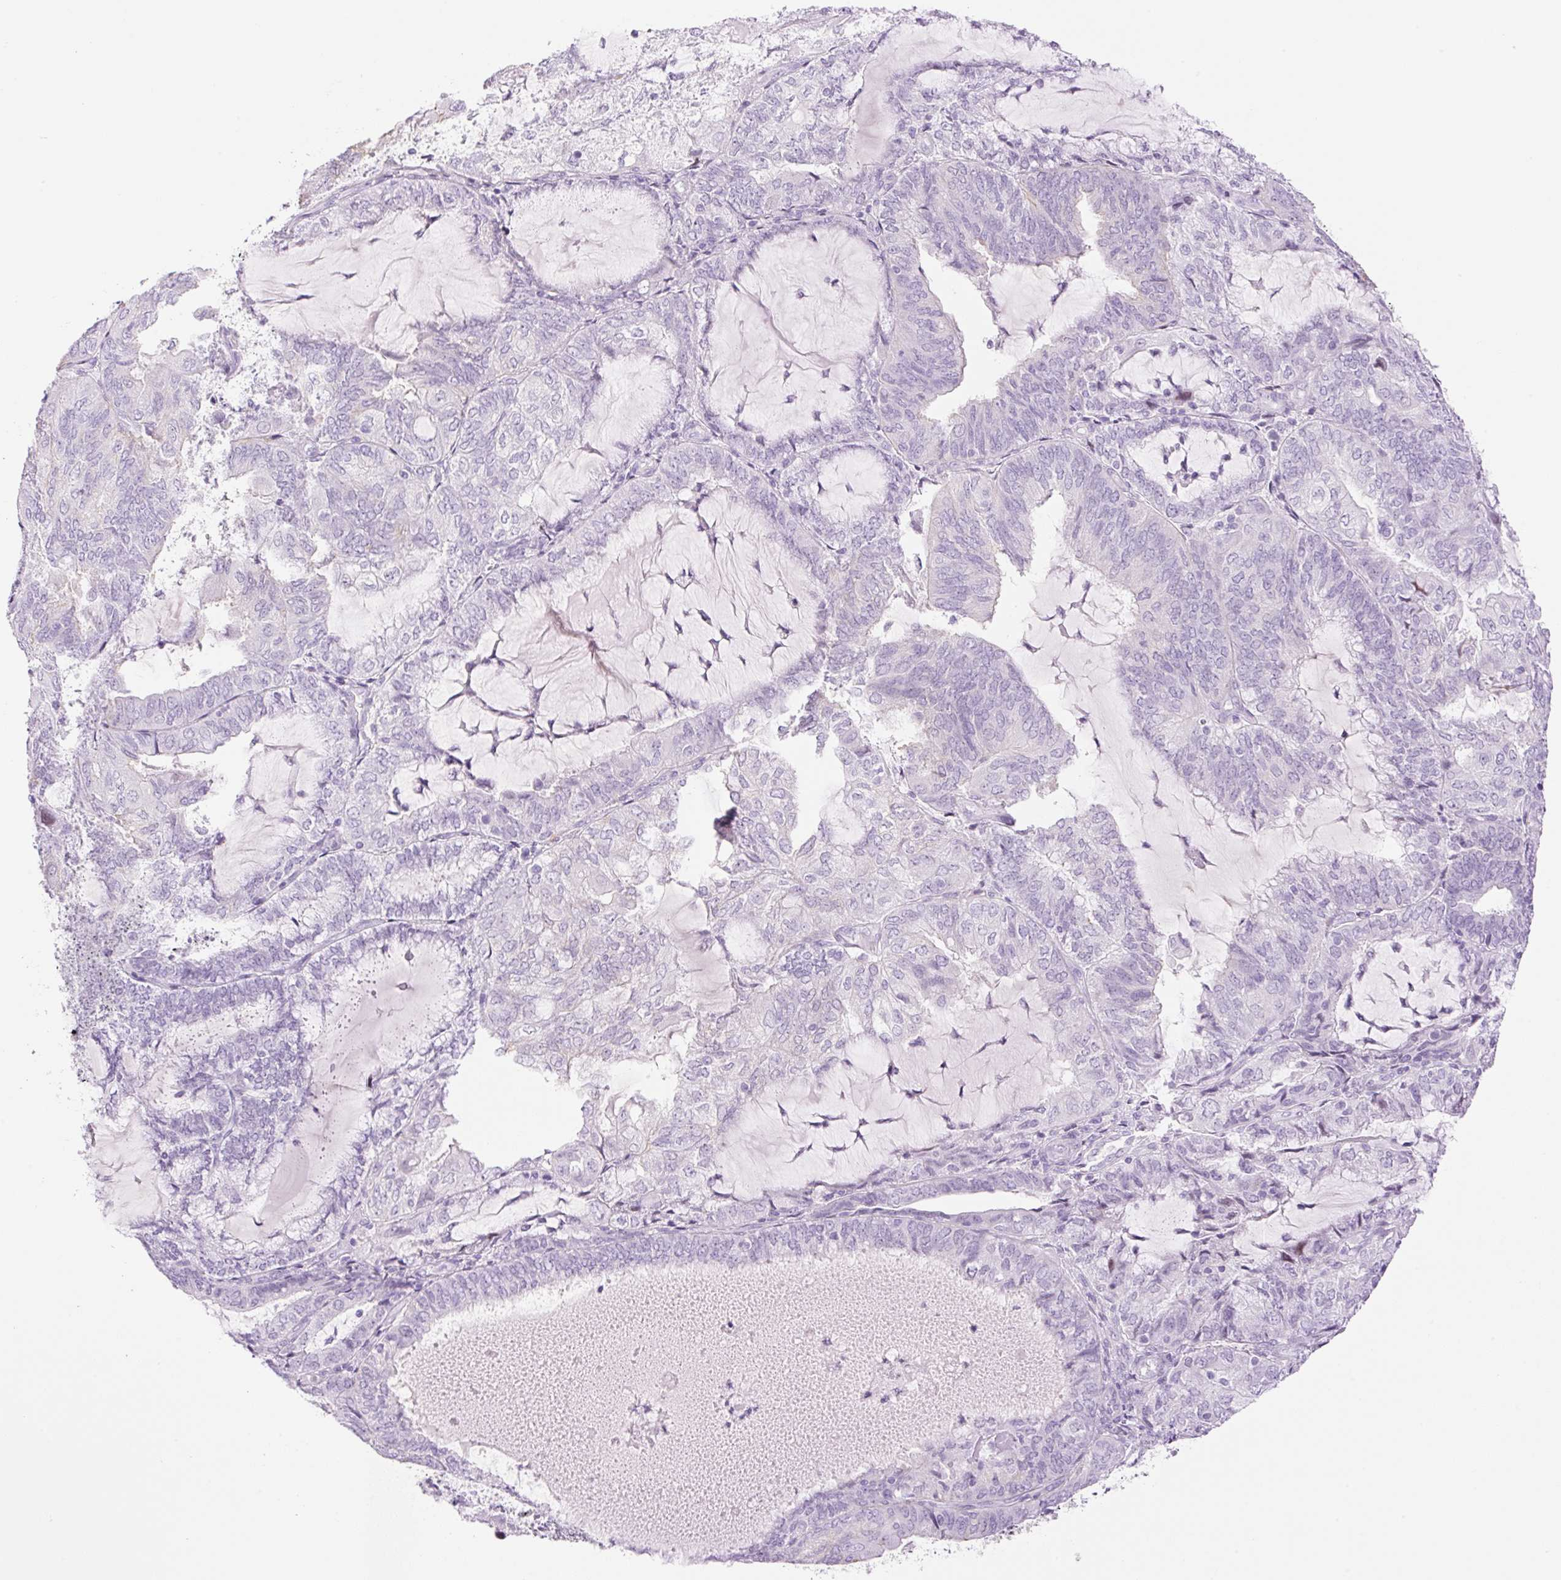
{"staining": {"intensity": "negative", "quantity": "none", "location": "none"}, "tissue": "endometrial cancer", "cell_type": "Tumor cells", "image_type": "cancer", "snomed": [{"axis": "morphology", "description": "Adenocarcinoma, NOS"}, {"axis": "topography", "description": "Endometrium"}], "caption": "DAB immunohistochemical staining of human endometrial cancer (adenocarcinoma) shows no significant expression in tumor cells. (Immunohistochemistry (ihc), brightfield microscopy, high magnification).", "gene": "SP140L", "patient": {"sex": "female", "age": 81}}